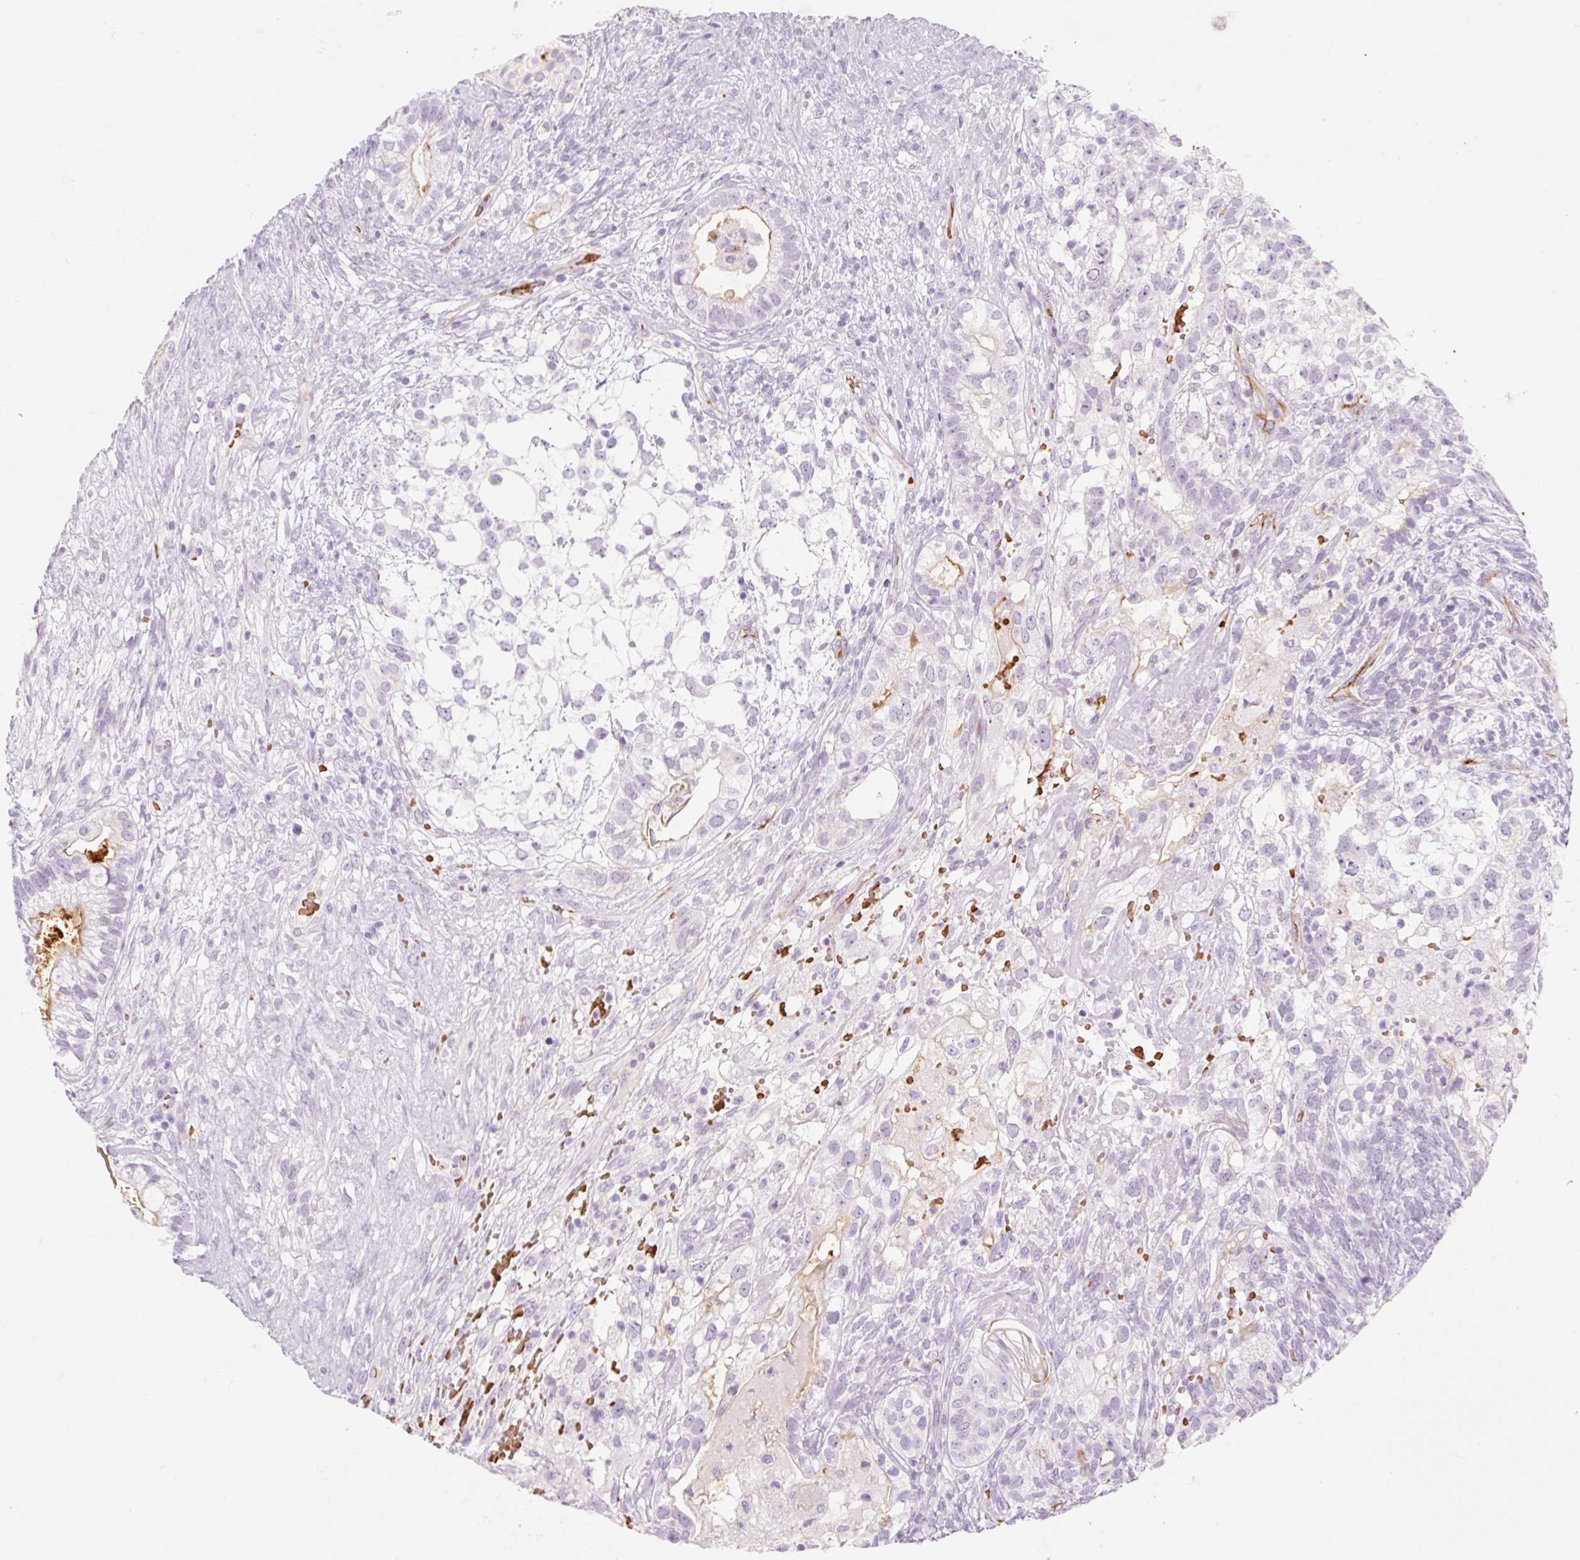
{"staining": {"intensity": "negative", "quantity": "none", "location": "none"}, "tissue": "testis cancer", "cell_type": "Tumor cells", "image_type": "cancer", "snomed": [{"axis": "morphology", "description": "Seminoma, NOS"}, {"axis": "morphology", "description": "Carcinoma, Embryonal, NOS"}, {"axis": "topography", "description": "Testis"}], "caption": "This is an IHC photomicrograph of human testis embryonal carcinoma. There is no expression in tumor cells.", "gene": "TAF1L", "patient": {"sex": "male", "age": 41}}